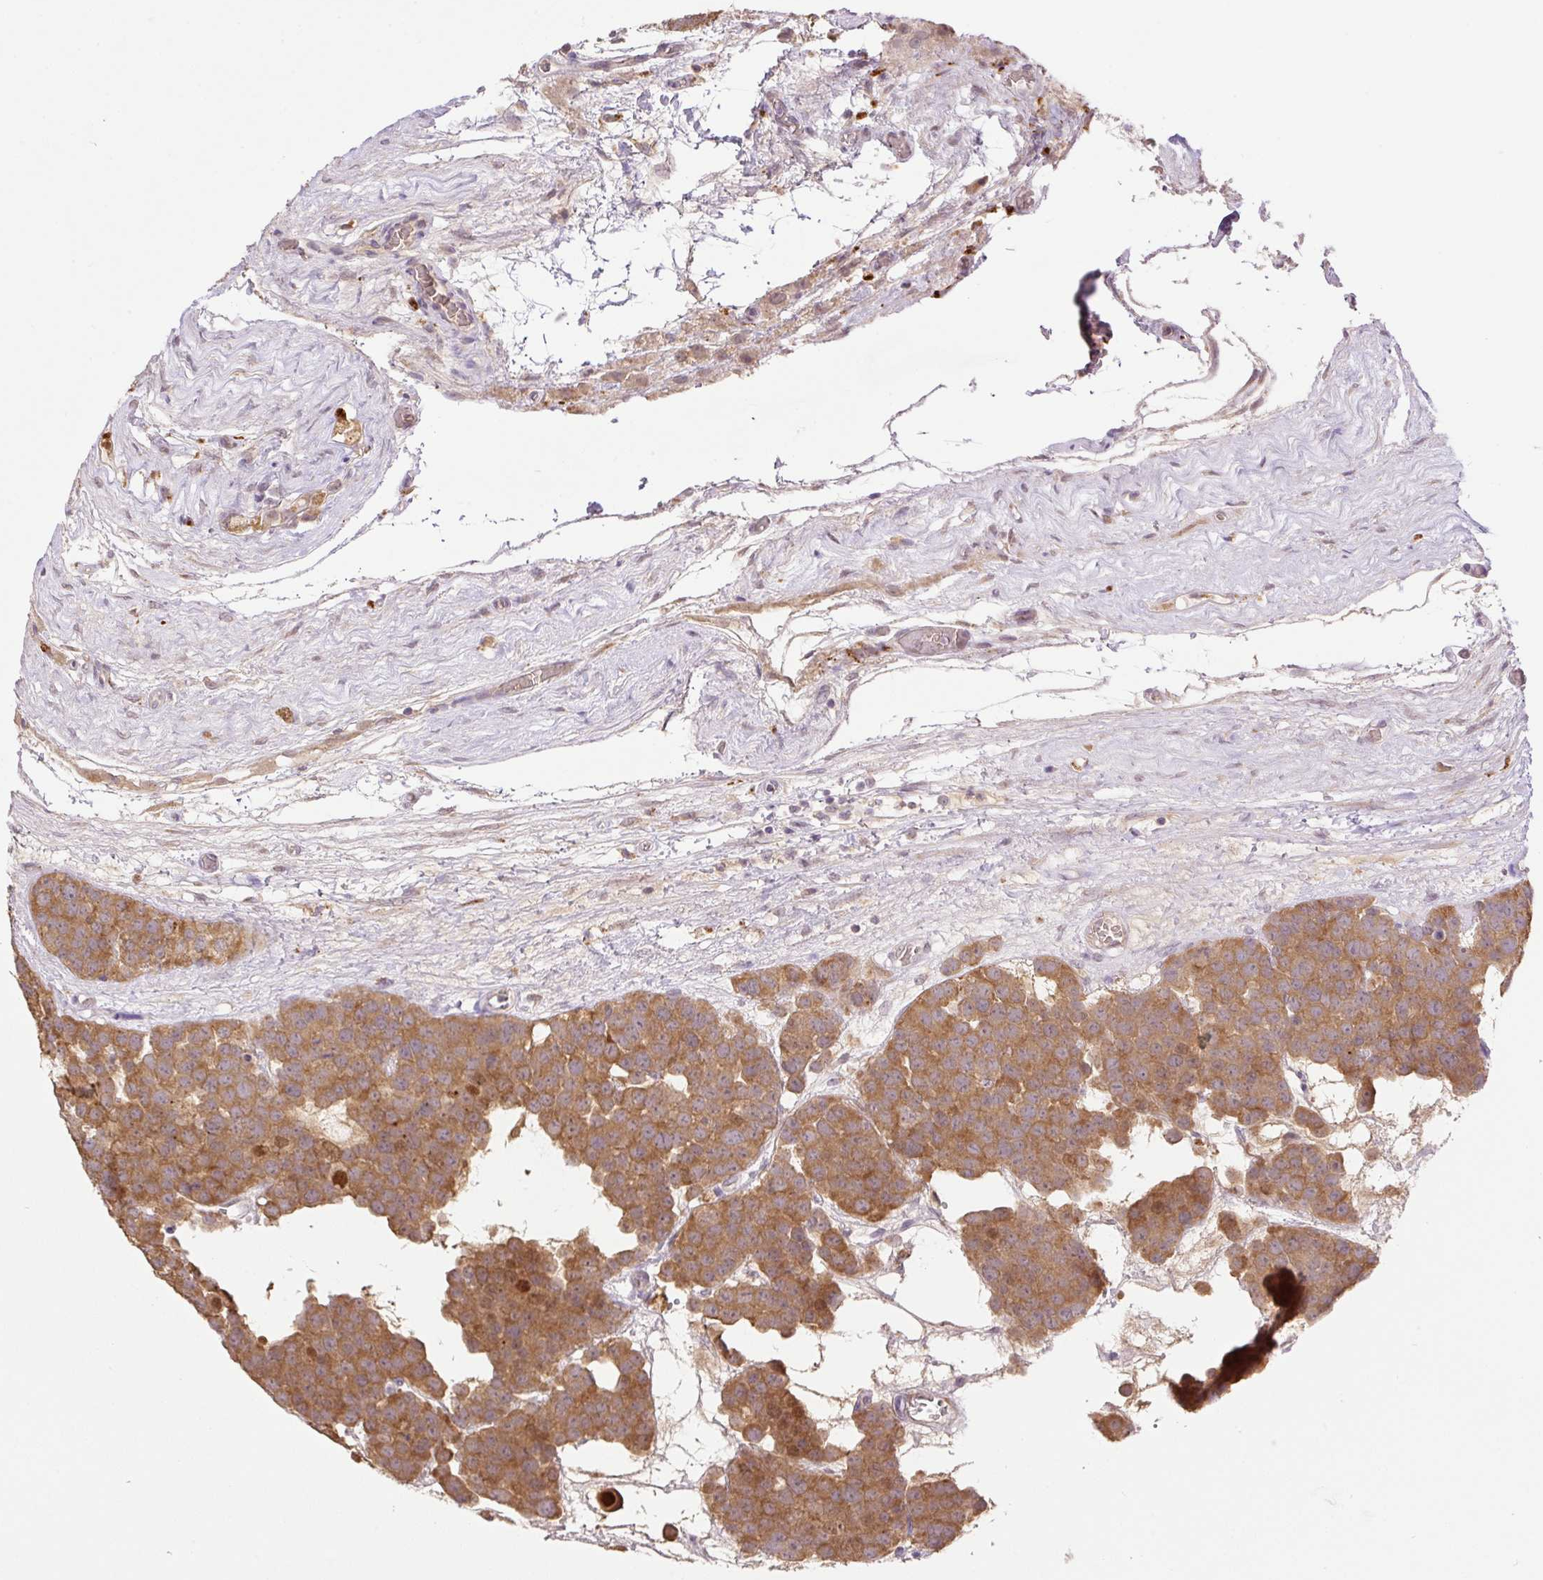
{"staining": {"intensity": "moderate", "quantity": ">75%", "location": "cytoplasmic/membranous"}, "tissue": "testis cancer", "cell_type": "Tumor cells", "image_type": "cancer", "snomed": [{"axis": "morphology", "description": "Seminoma, NOS"}, {"axis": "topography", "description": "Testis"}], "caption": "DAB (3,3'-diaminobenzidine) immunohistochemical staining of testis cancer reveals moderate cytoplasmic/membranous protein expression in about >75% of tumor cells.", "gene": "HABP4", "patient": {"sex": "male", "age": 71}}